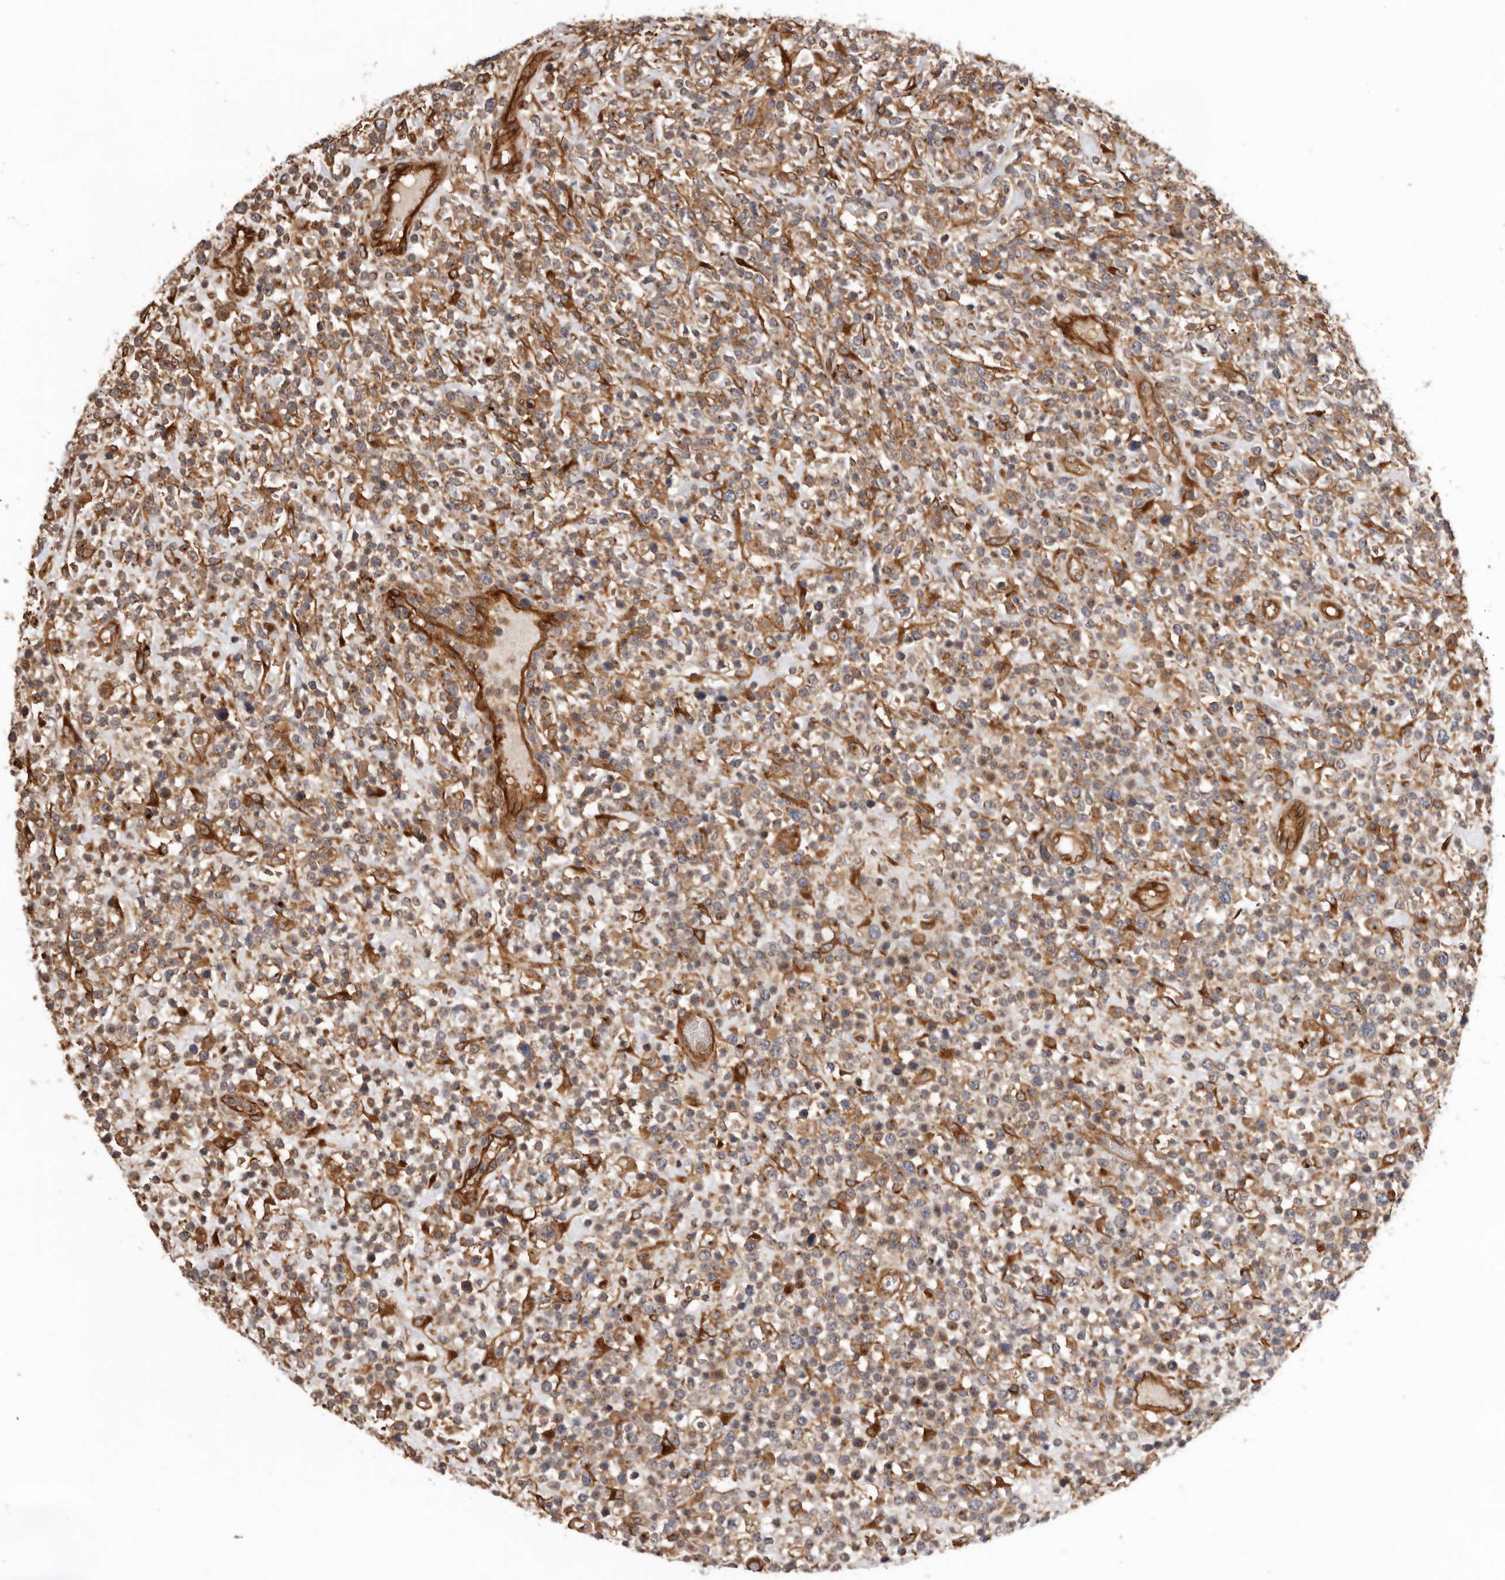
{"staining": {"intensity": "moderate", "quantity": "25%-75%", "location": "cytoplasmic/membranous"}, "tissue": "lymphoma", "cell_type": "Tumor cells", "image_type": "cancer", "snomed": [{"axis": "morphology", "description": "Malignant lymphoma, non-Hodgkin's type, High grade"}, {"axis": "topography", "description": "Colon"}], "caption": "Immunohistochemistry micrograph of human lymphoma stained for a protein (brown), which shows medium levels of moderate cytoplasmic/membranous expression in approximately 25%-75% of tumor cells.", "gene": "GPR27", "patient": {"sex": "female", "age": 53}}